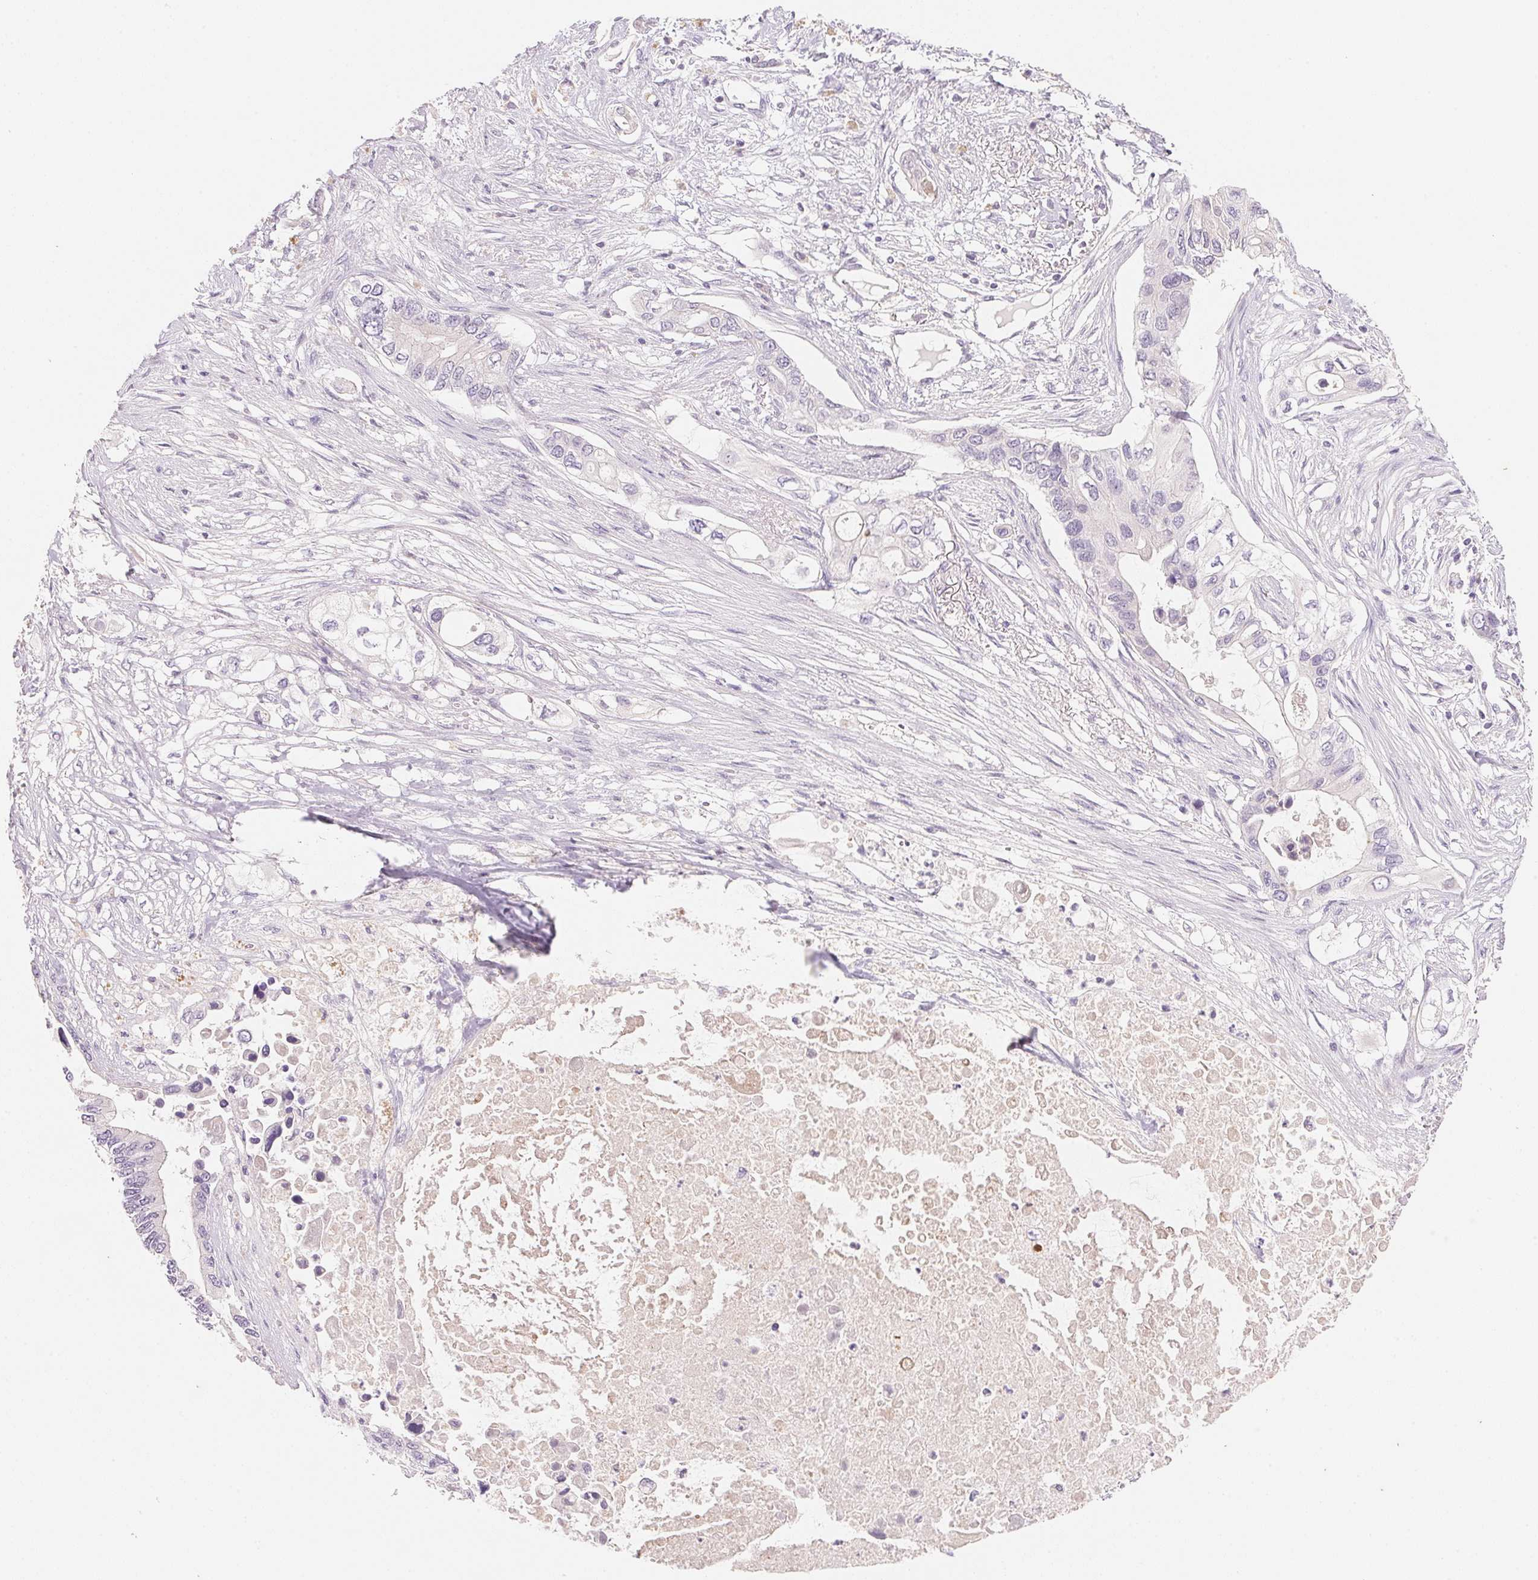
{"staining": {"intensity": "negative", "quantity": "none", "location": "none"}, "tissue": "pancreatic cancer", "cell_type": "Tumor cells", "image_type": "cancer", "snomed": [{"axis": "morphology", "description": "Adenocarcinoma, NOS"}, {"axis": "topography", "description": "Pancreas"}], "caption": "This is an IHC image of adenocarcinoma (pancreatic). There is no staining in tumor cells.", "gene": "MCOLN3", "patient": {"sex": "female", "age": 63}}